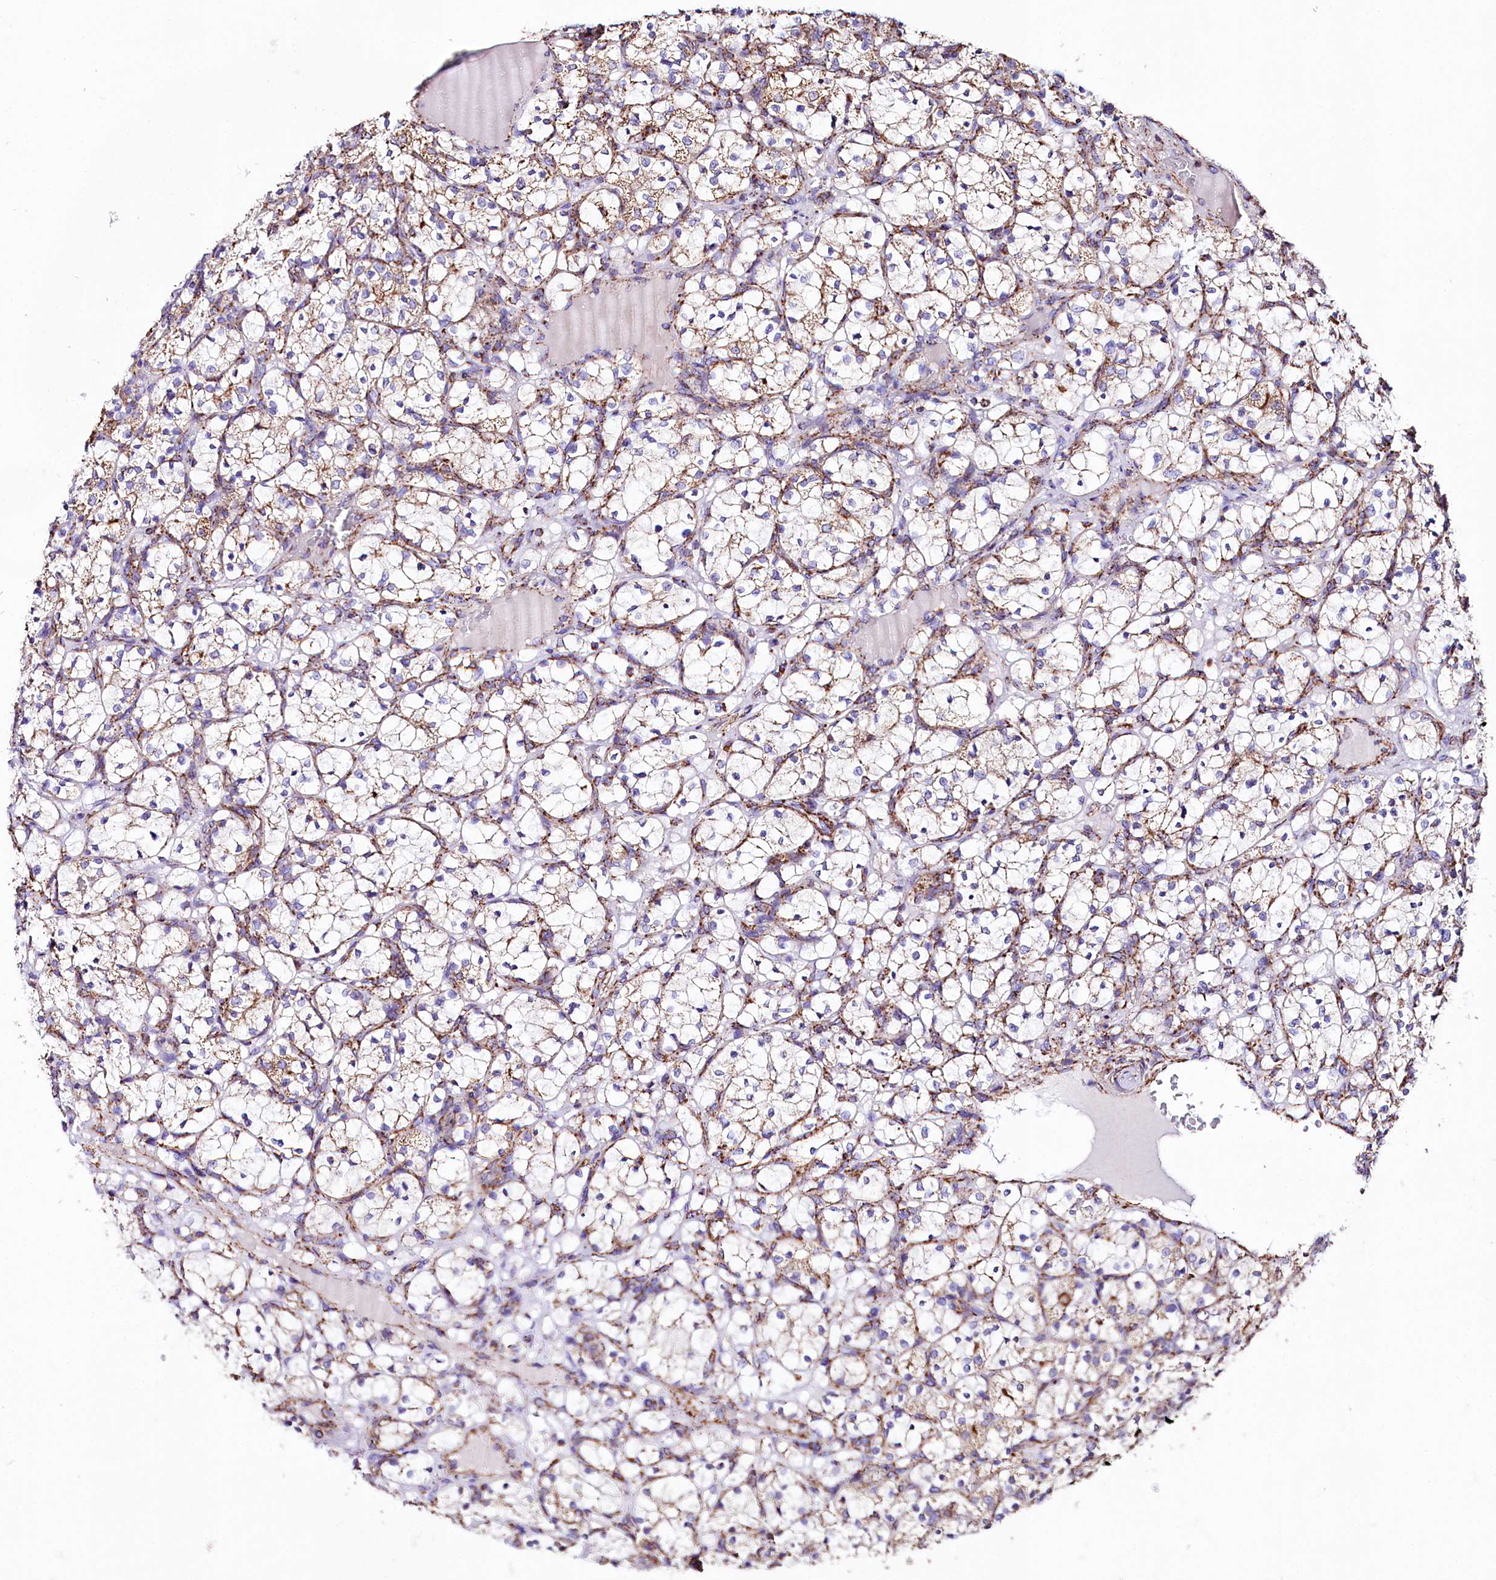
{"staining": {"intensity": "moderate", "quantity": "25%-75%", "location": "cytoplasmic/membranous"}, "tissue": "renal cancer", "cell_type": "Tumor cells", "image_type": "cancer", "snomed": [{"axis": "morphology", "description": "Adenocarcinoma, NOS"}, {"axis": "topography", "description": "Kidney"}], "caption": "This histopathology image demonstrates IHC staining of renal cancer, with medium moderate cytoplasmic/membranous positivity in about 25%-75% of tumor cells.", "gene": "APLP2", "patient": {"sex": "female", "age": 69}}